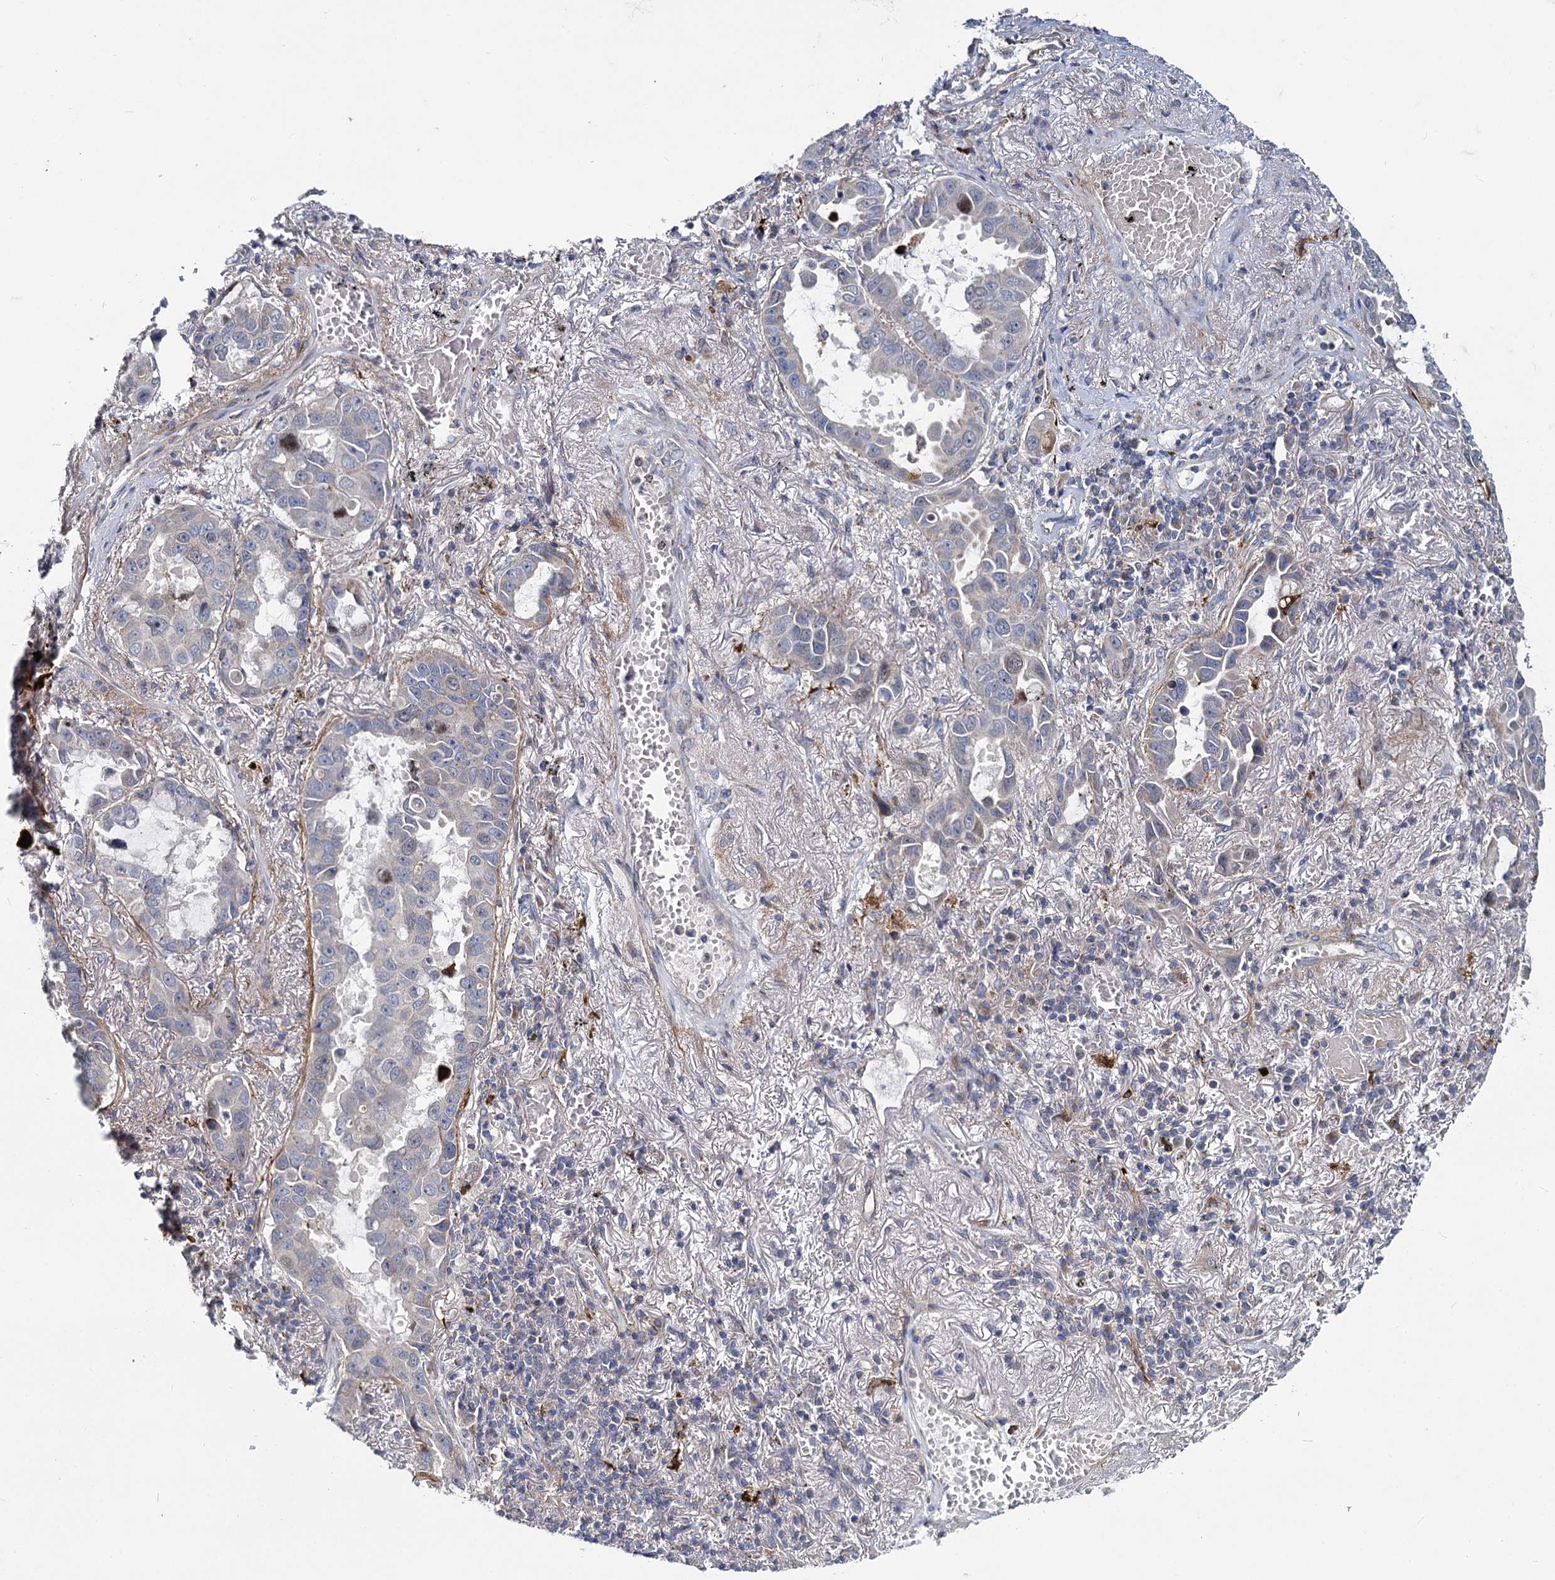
{"staining": {"intensity": "negative", "quantity": "none", "location": "none"}, "tissue": "lung cancer", "cell_type": "Tumor cells", "image_type": "cancer", "snomed": [{"axis": "morphology", "description": "Adenocarcinoma, NOS"}, {"axis": "topography", "description": "Lung"}], "caption": "Immunohistochemistry (IHC) of lung adenocarcinoma reveals no expression in tumor cells. (DAB (3,3'-diaminobenzidine) immunohistochemistry with hematoxylin counter stain).", "gene": "DCUN1D2", "patient": {"sex": "male", "age": 64}}